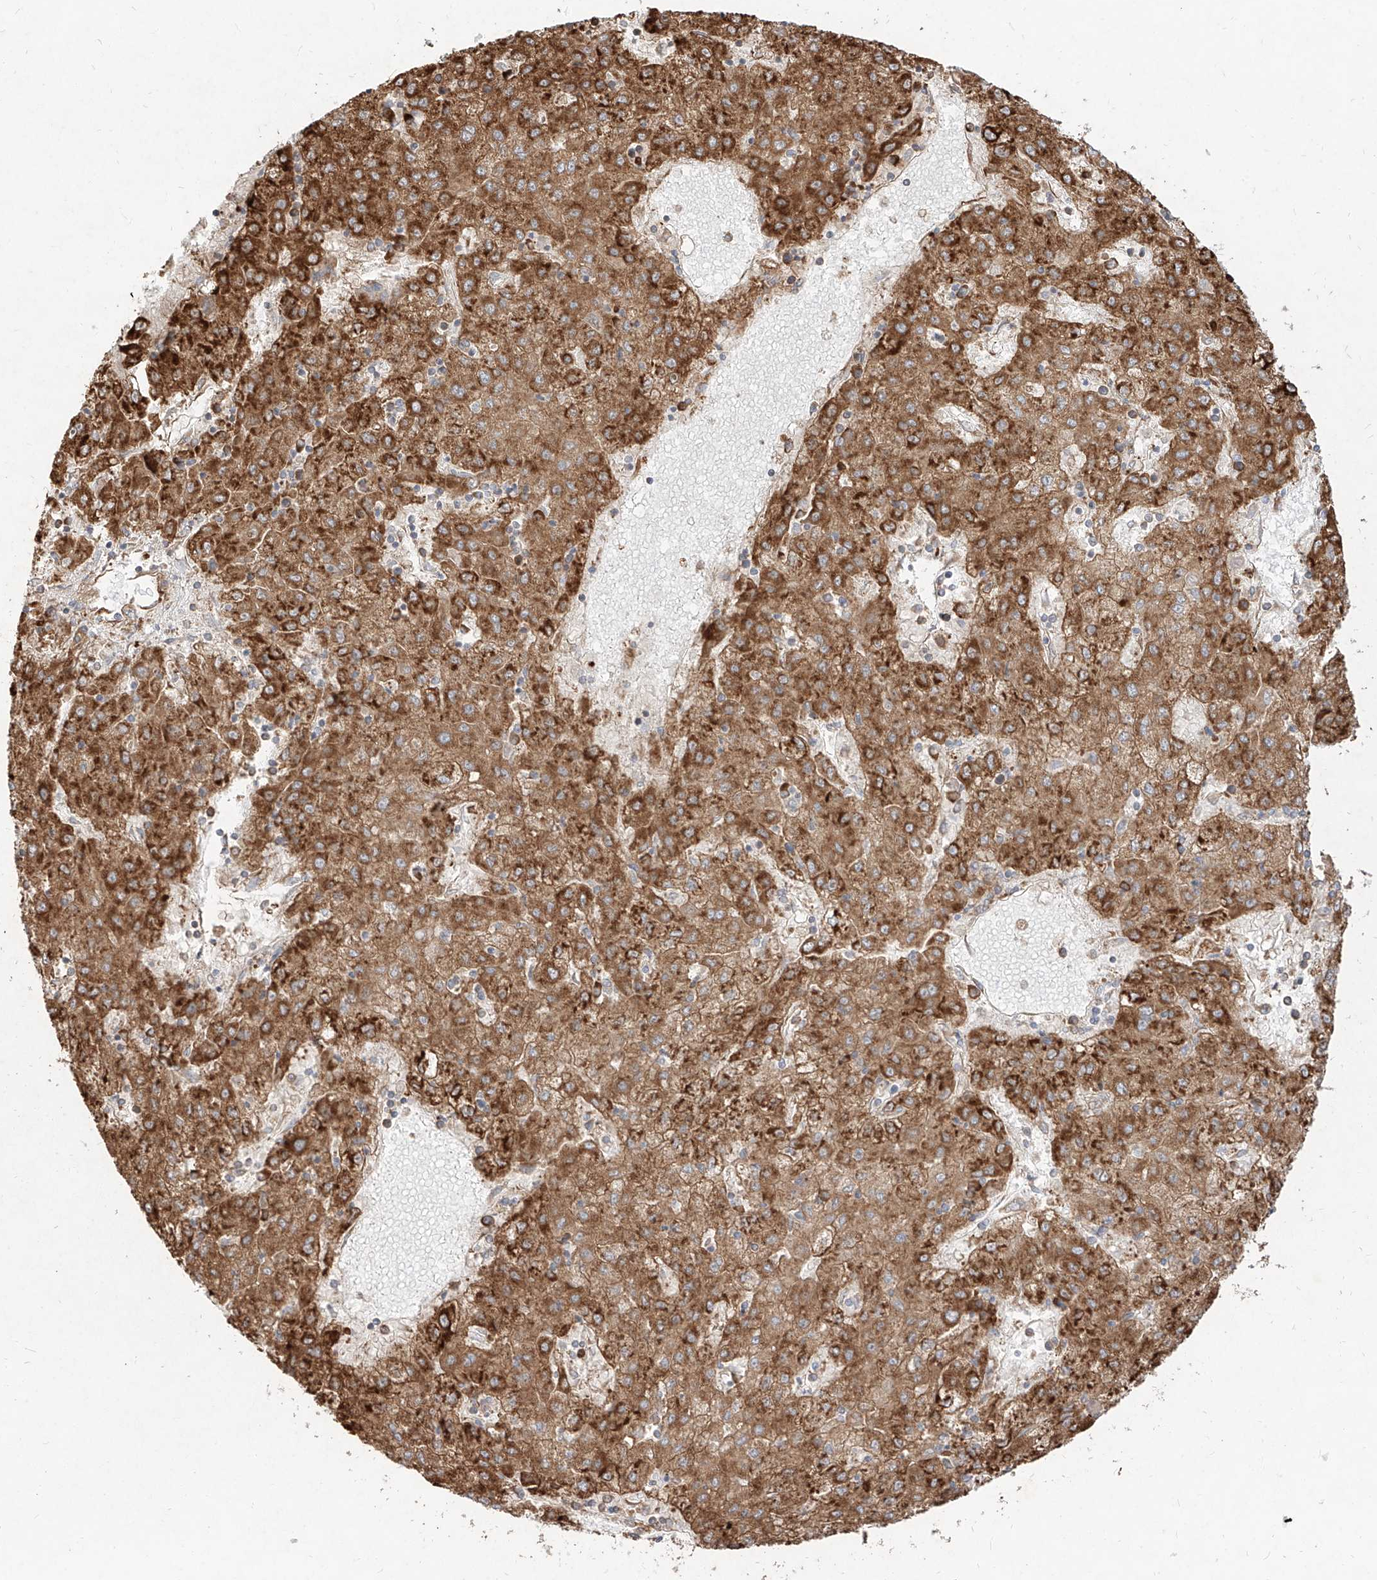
{"staining": {"intensity": "strong", "quantity": ">75%", "location": "cytoplasmic/membranous"}, "tissue": "liver cancer", "cell_type": "Tumor cells", "image_type": "cancer", "snomed": [{"axis": "morphology", "description": "Carcinoma, Hepatocellular, NOS"}, {"axis": "topography", "description": "Liver"}], "caption": "Protein expression by IHC demonstrates strong cytoplasmic/membranous positivity in approximately >75% of tumor cells in liver hepatocellular carcinoma. Using DAB (brown) and hematoxylin (blue) stains, captured at high magnification using brightfield microscopy.", "gene": "RPS25", "patient": {"sex": "male", "age": 72}}